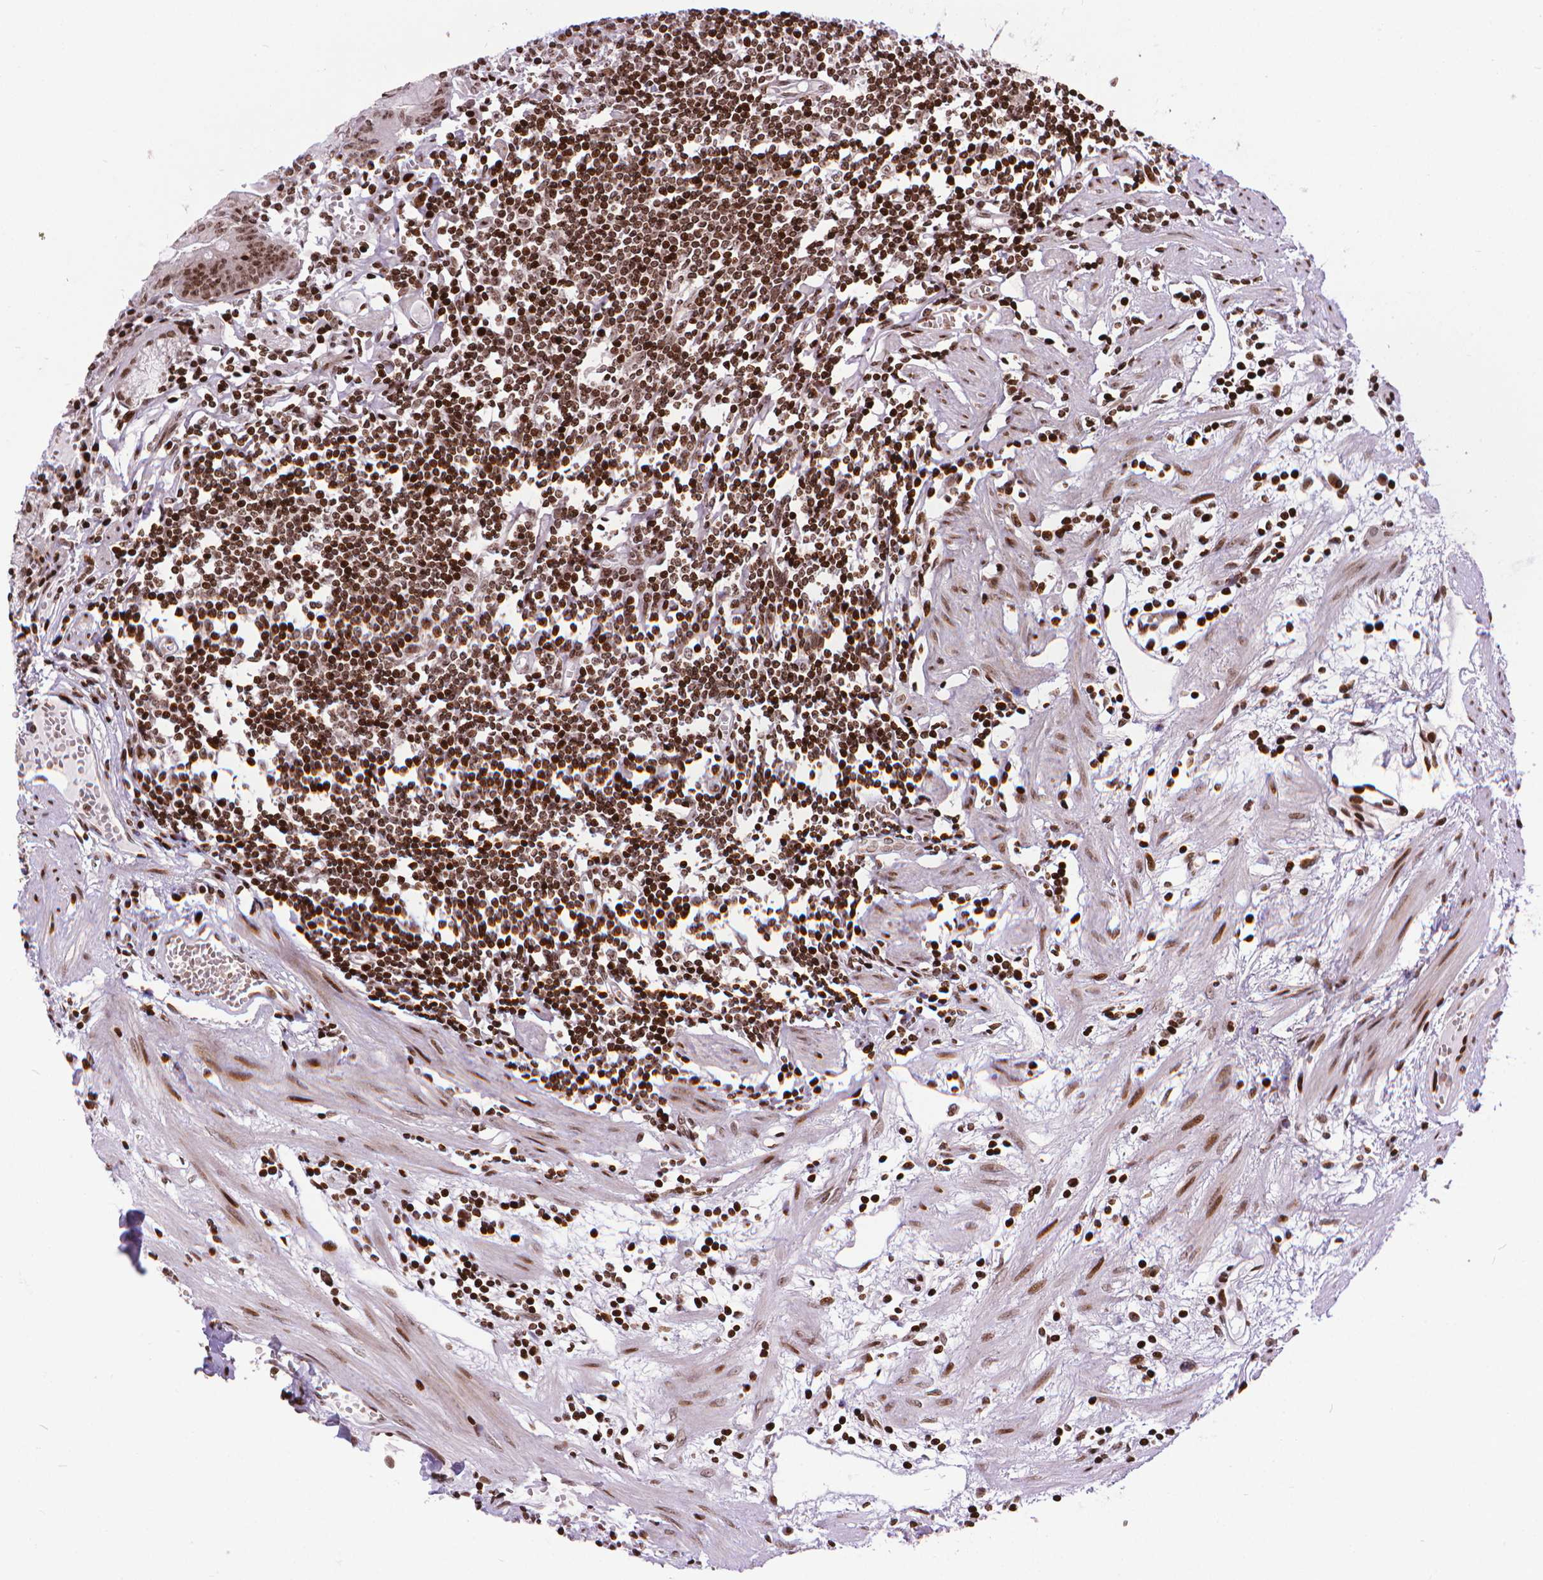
{"staining": {"intensity": "moderate", "quantity": "<25%", "location": "cytoplasmic/membranous,nuclear"}, "tissue": "stomach", "cell_type": "Glandular cells", "image_type": "normal", "snomed": [{"axis": "morphology", "description": "Normal tissue, NOS"}, {"axis": "topography", "description": "Stomach"}], "caption": "Glandular cells display low levels of moderate cytoplasmic/membranous,nuclear staining in about <25% of cells in normal stomach.", "gene": "AMER1", "patient": {"sex": "male", "age": 55}}